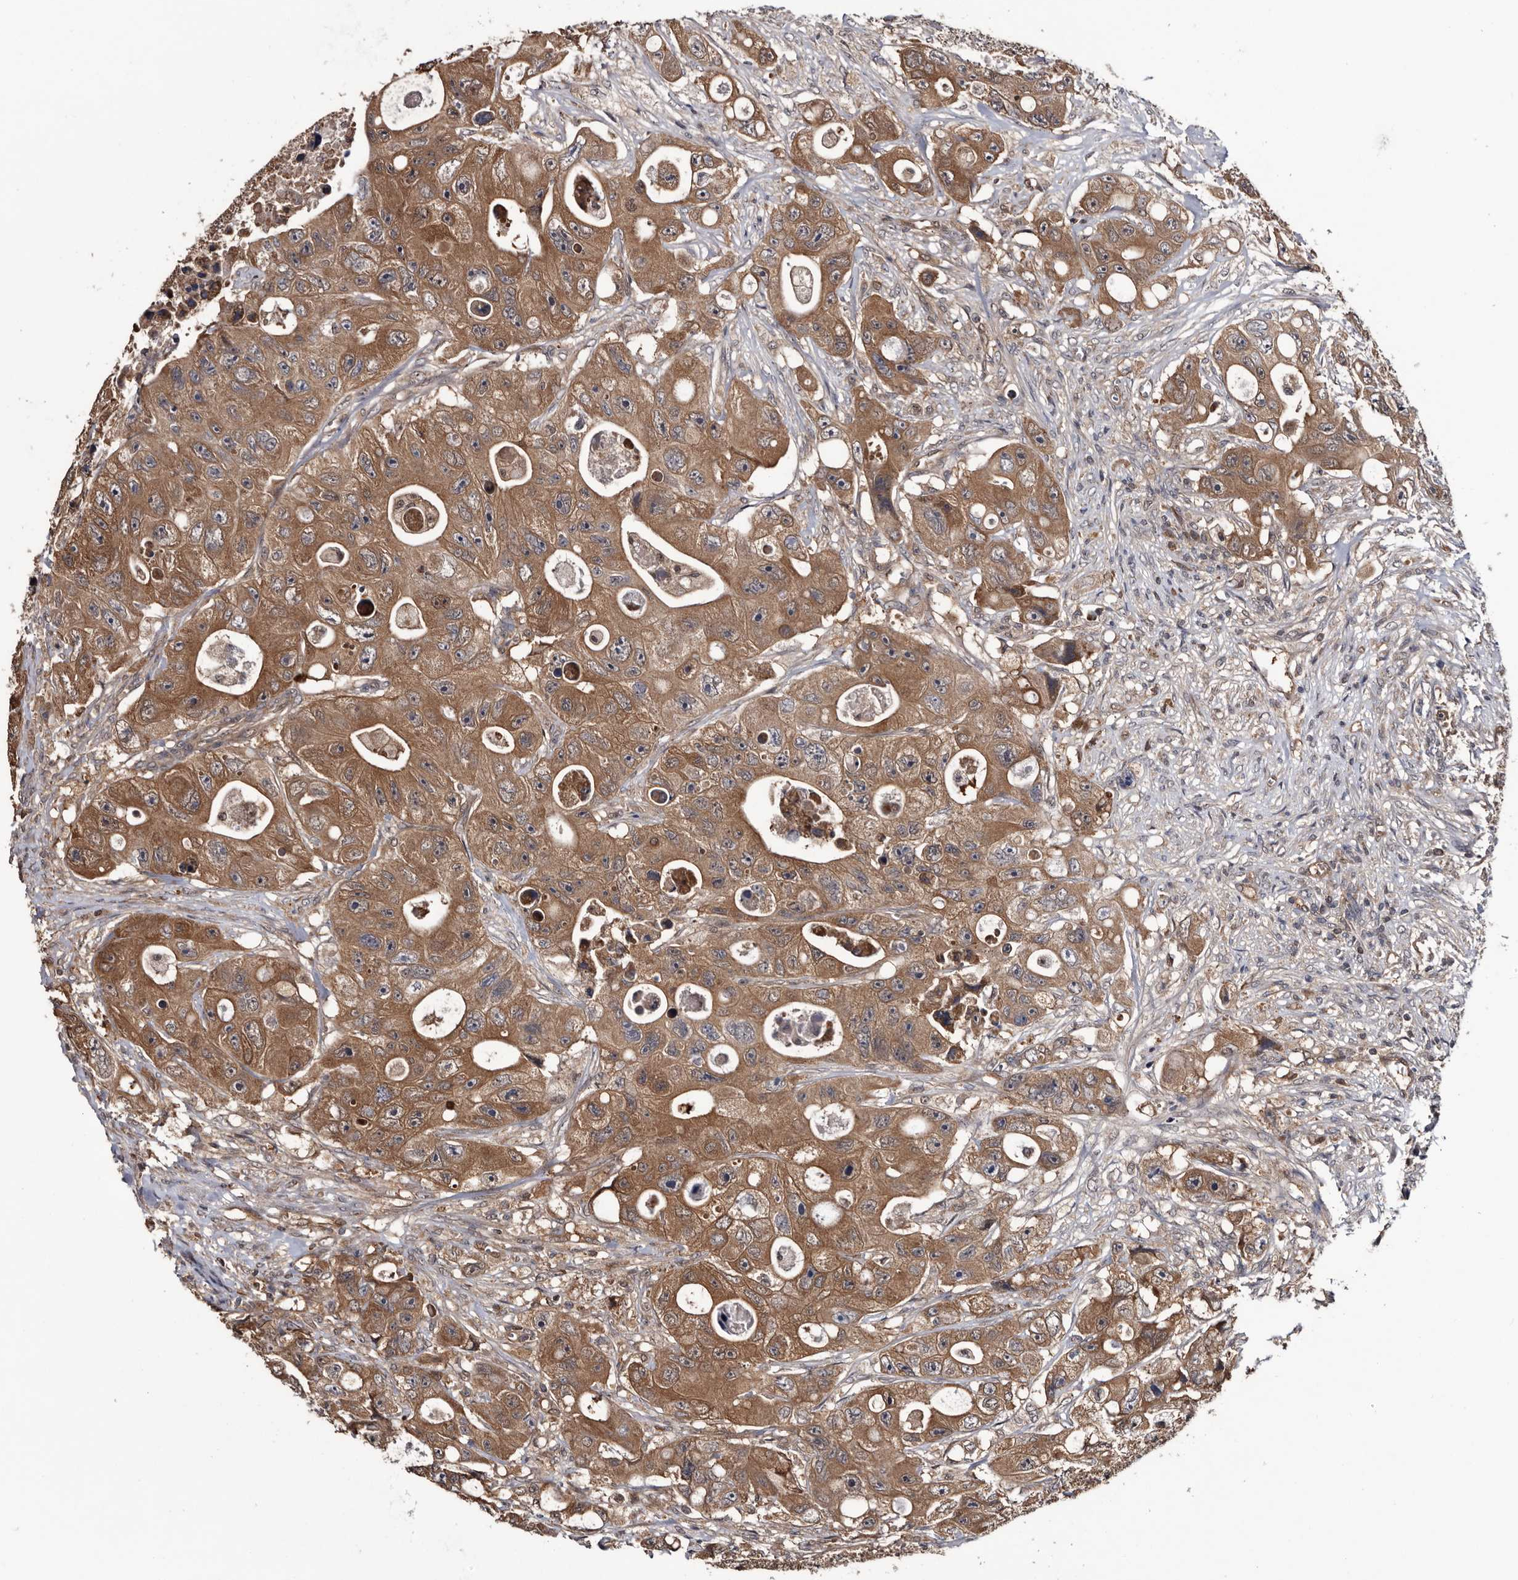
{"staining": {"intensity": "moderate", "quantity": ">75%", "location": "cytoplasmic/membranous"}, "tissue": "colorectal cancer", "cell_type": "Tumor cells", "image_type": "cancer", "snomed": [{"axis": "morphology", "description": "Adenocarcinoma, NOS"}, {"axis": "topography", "description": "Colon"}], "caption": "Brown immunohistochemical staining in human adenocarcinoma (colorectal) shows moderate cytoplasmic/membranous expression in approximately >75% of tumor cells.", "gene": "TTI2", "patient": {"sex": "female", "age": 46}}